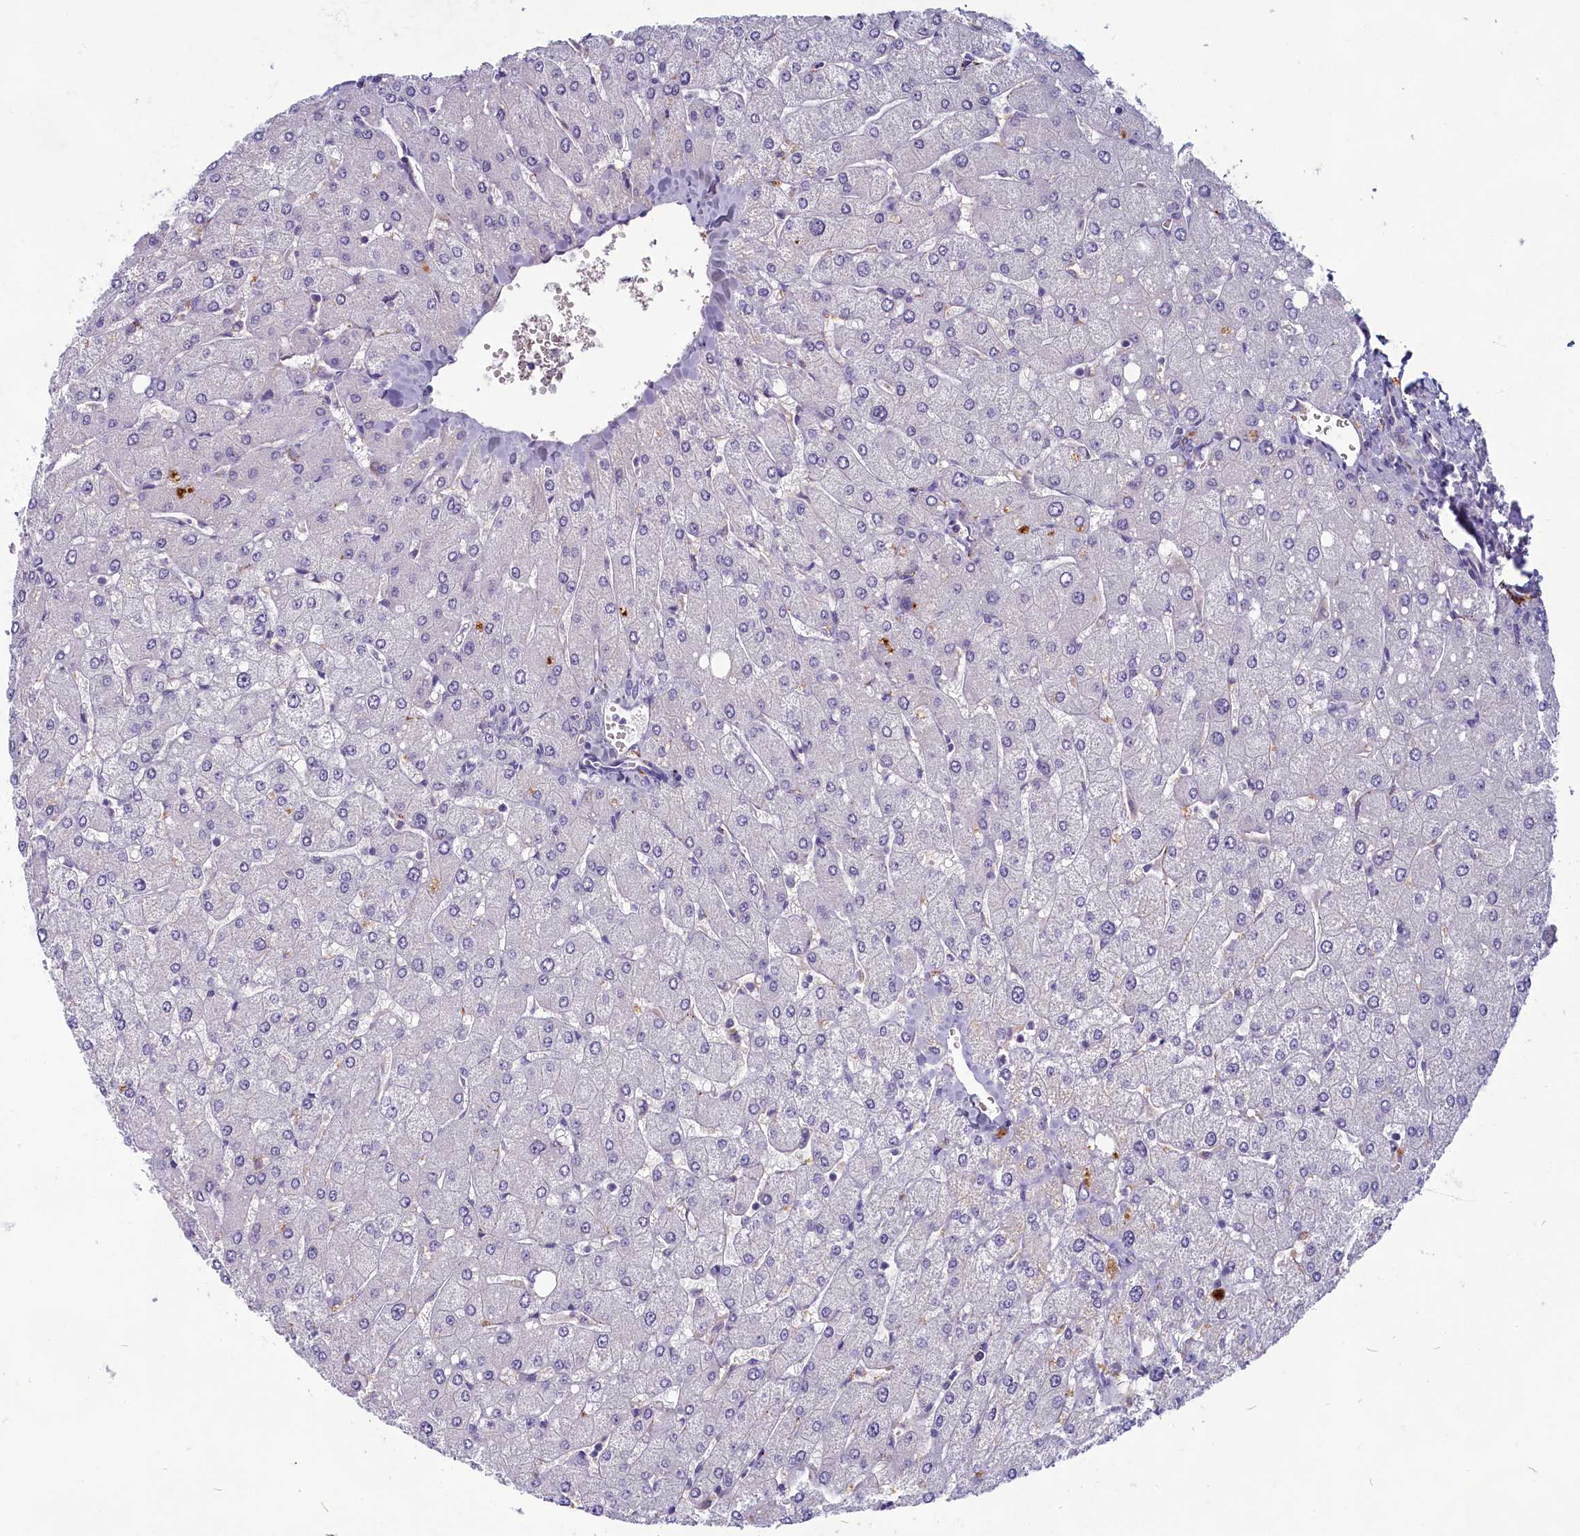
{"staining": {"intensity": "negative", "quantity": "none", "location": "none"}, "tissue": "liver", "cell_type": "Cholangiocytes", "image_type": "normal", "snomed": [{"axis": "morphology", "description": "Normal tissue, NOS"}, {"axis": "topography", "description": "Liver"}], "caption": "Liver stained for a protein using IHC shows no staining cholangiocytes.", "gene": "SV2C", "patient": {"sex": "male", "age": 55}}